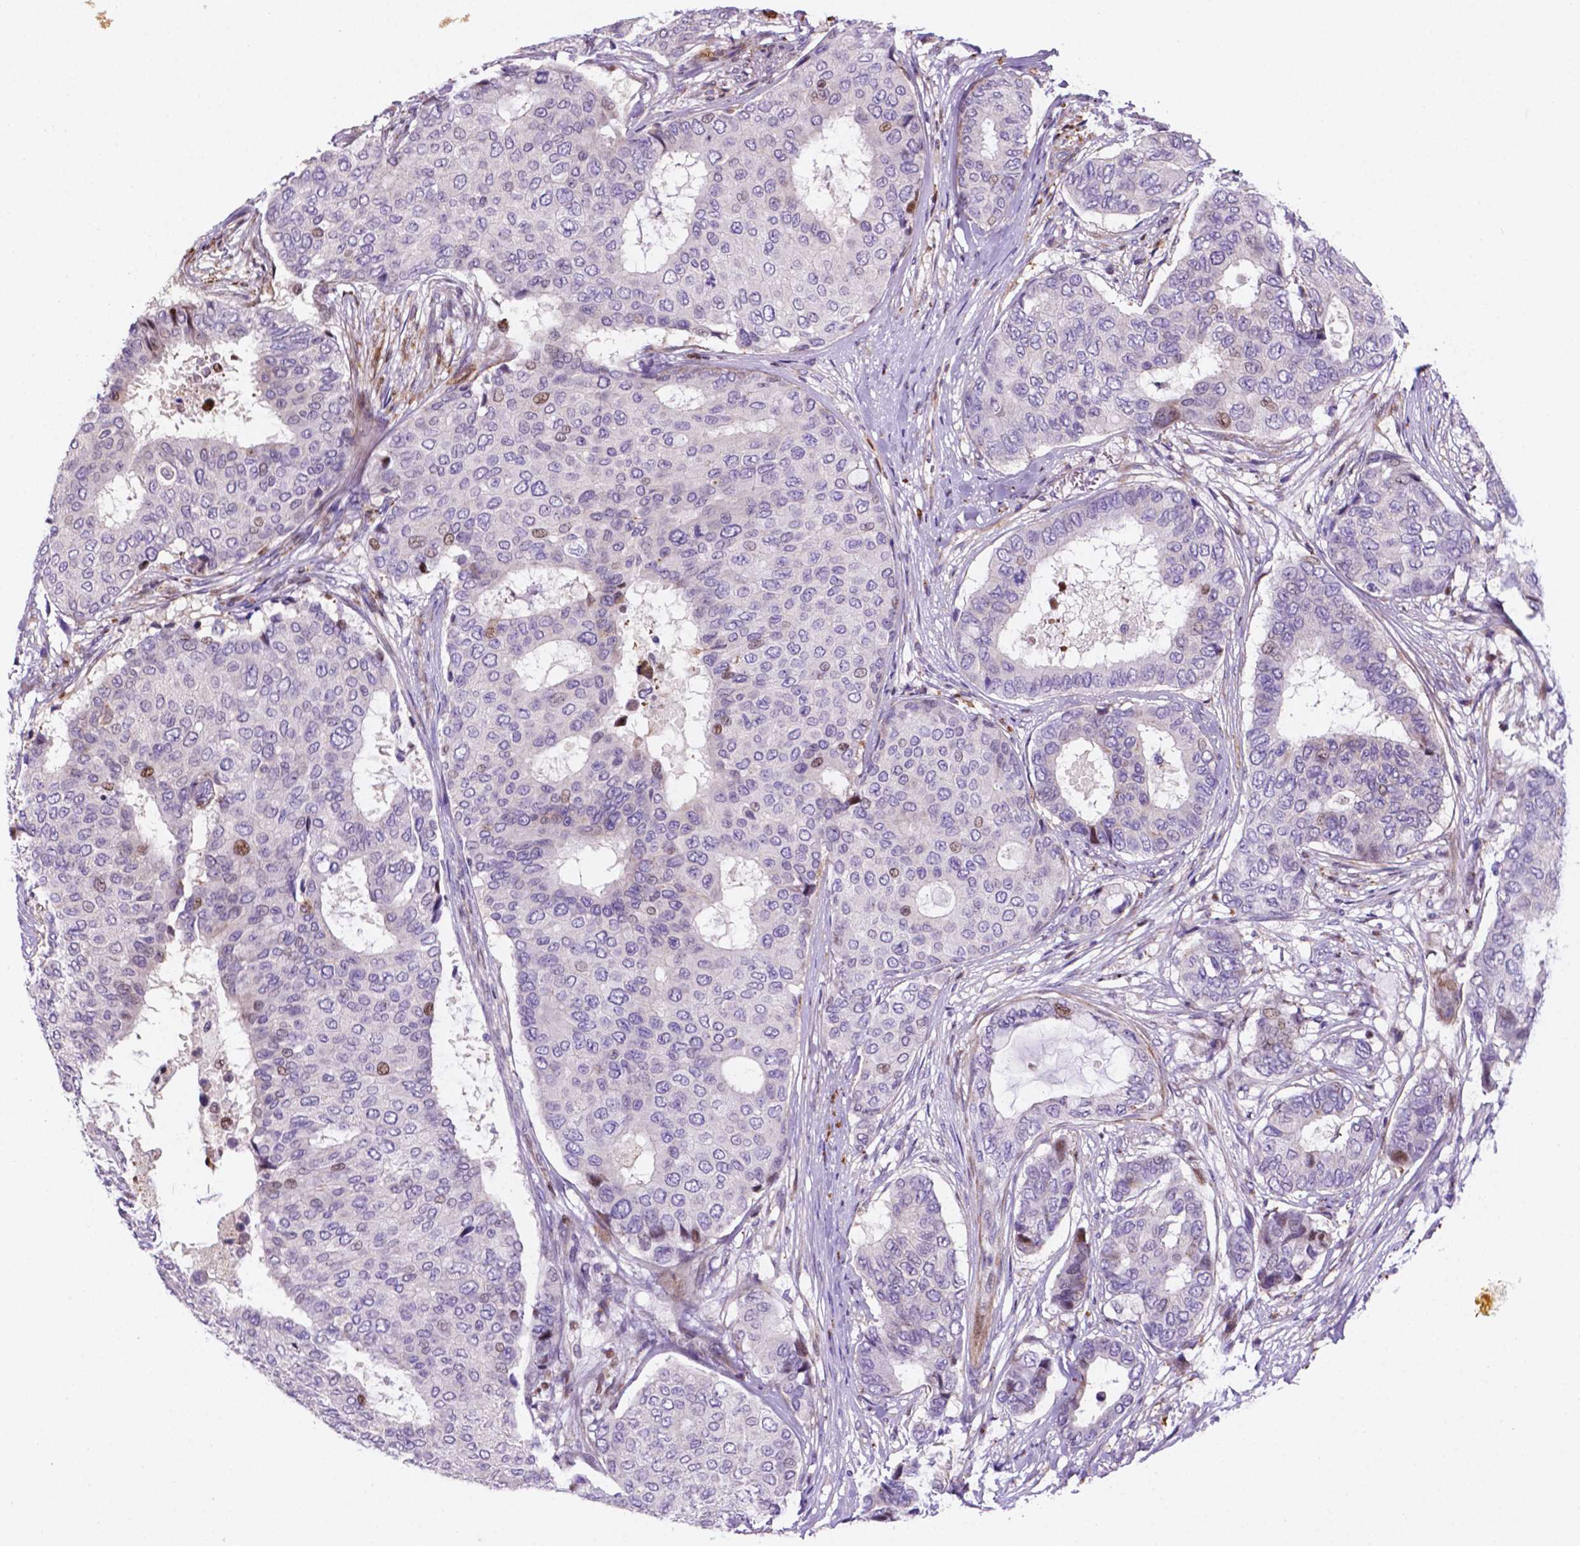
{"staining": {"intensity": "moderate", "quantity": "<25%", "location": "nuclear"}, "tissue": "breast cancer", "cell_type": "Tumor cells", "image_type": "cancer", "snomed": [{"axis": "morphology", "description": "Duct carcinoma"}, {"axis": "topography", "description": "Breast"}], "caption": "IHC image of neoplastic tissue: breast cancer stained using immunohistochemistry (IHC) demonstrates low levels of moderate protein expression localized specifically in the nuclear of tumor cells, appearing as a nuclear brown color.", "gene": "TM4SF20", "patient": {"sex": "female", "age": 75}}